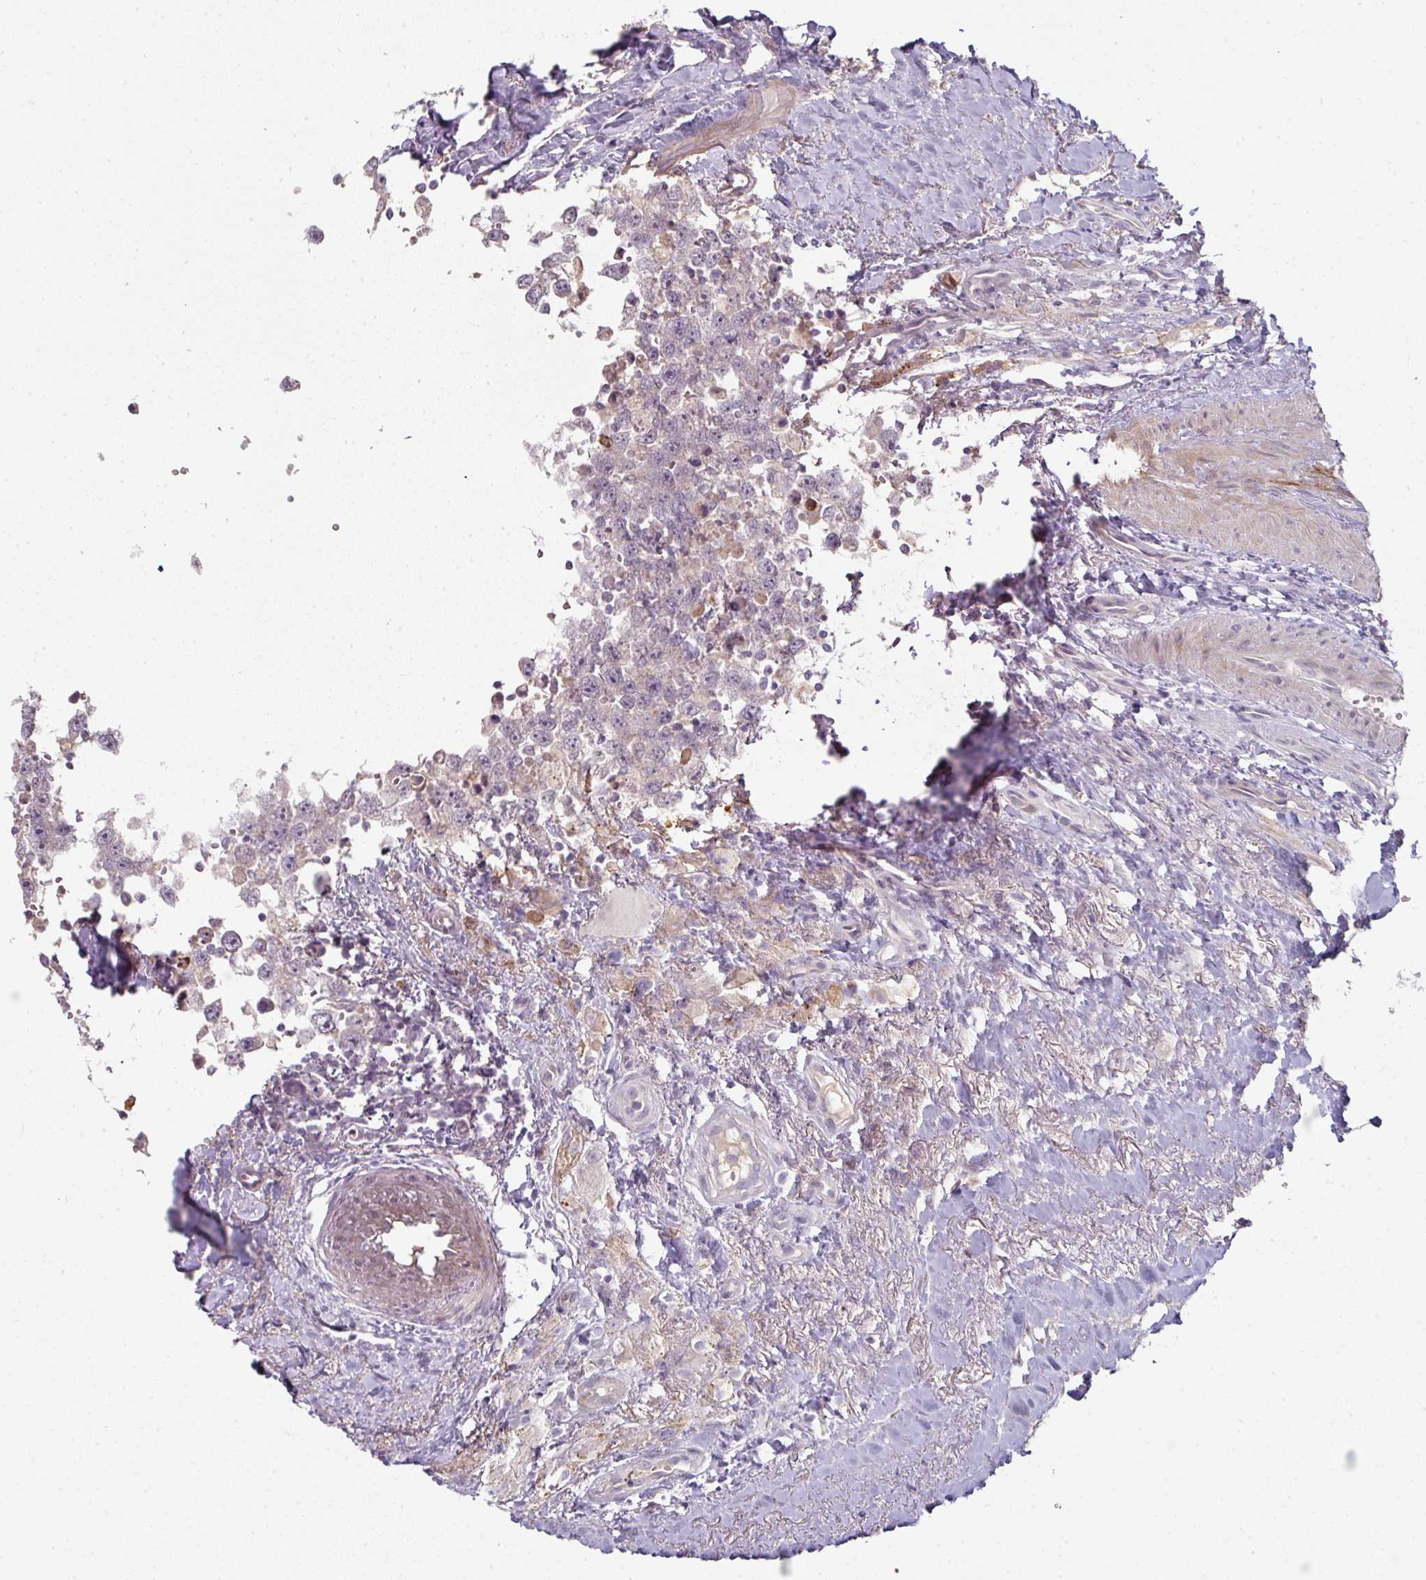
{"staining": {"intensity": "negative", "quantity": "none", "location": "none"}, "tissue": "testis cancer", "cell_type": "Tumor cells", "image_type": "cancer", "snomed": [{"axis": "morphology", "description": "Carcinoma, Embryonal, NOS"}, {"axis": "topography", "description": "Testis"}], "caption": "The IHC photomicrograph has no significant expression in tumor cells of testis embryonal carcinoma tissue.", "gene": "FHAD1", "patient": {"sex": "male", "age": 83}}